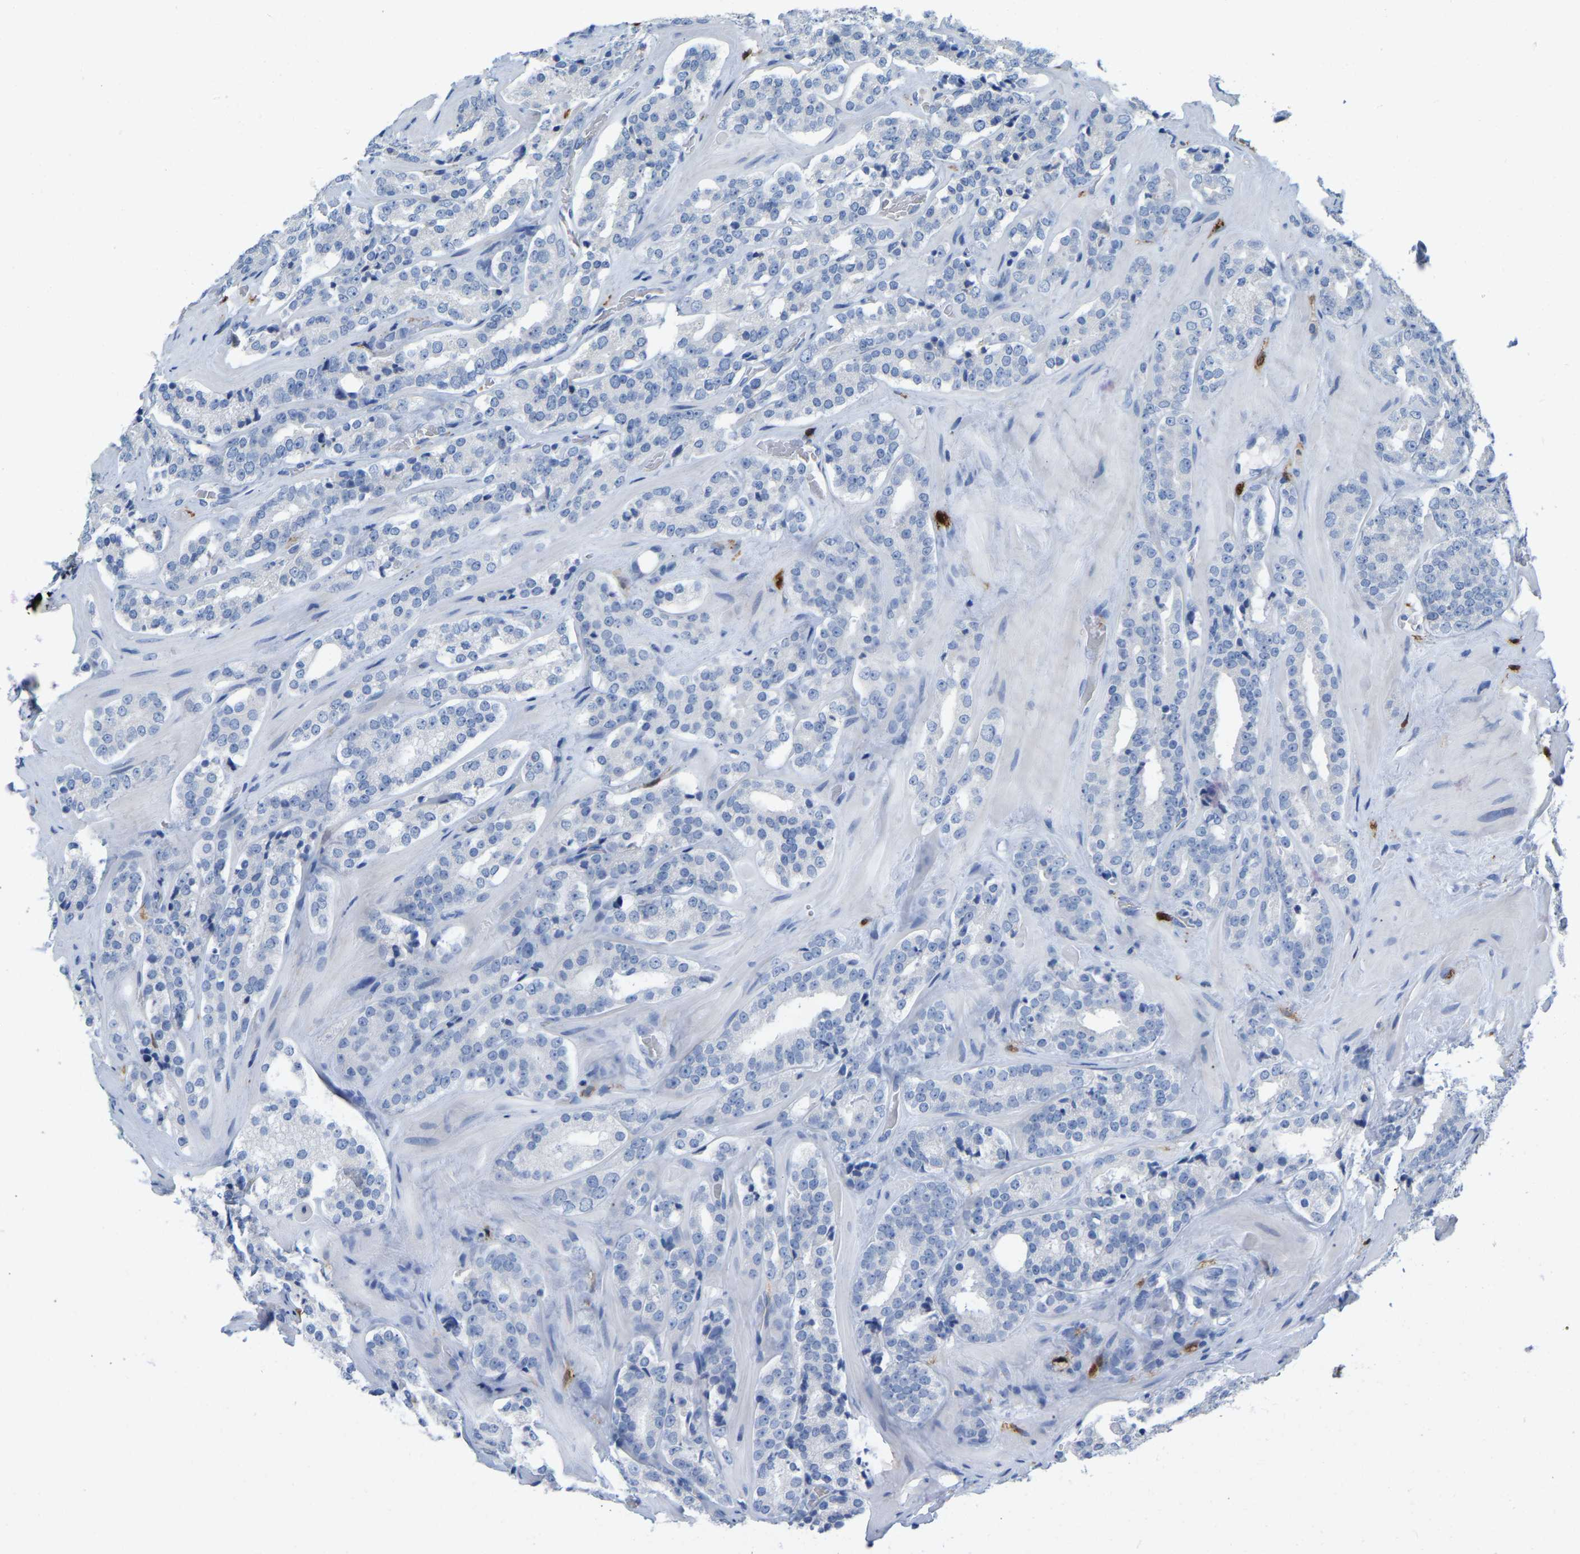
{"staining": {"intensity": "negative", "quantity": "none", "location": "none"}, "tissue": "prostate cancer", "cell_type": "Tumor cells", "image_type": "cancer", "snomed": [{"axis": "morphology", "description": "Adenocarcinoma, High grade"}, {"axis": "topography", "description": "Prostate"}], "caption": "Protein analysis of prostate adenocarcinoma (high-grade) reveals no significant positivity in tumor cells.", "gene": "ULBP2", "patient": {"sex": "male", "age": 60}}